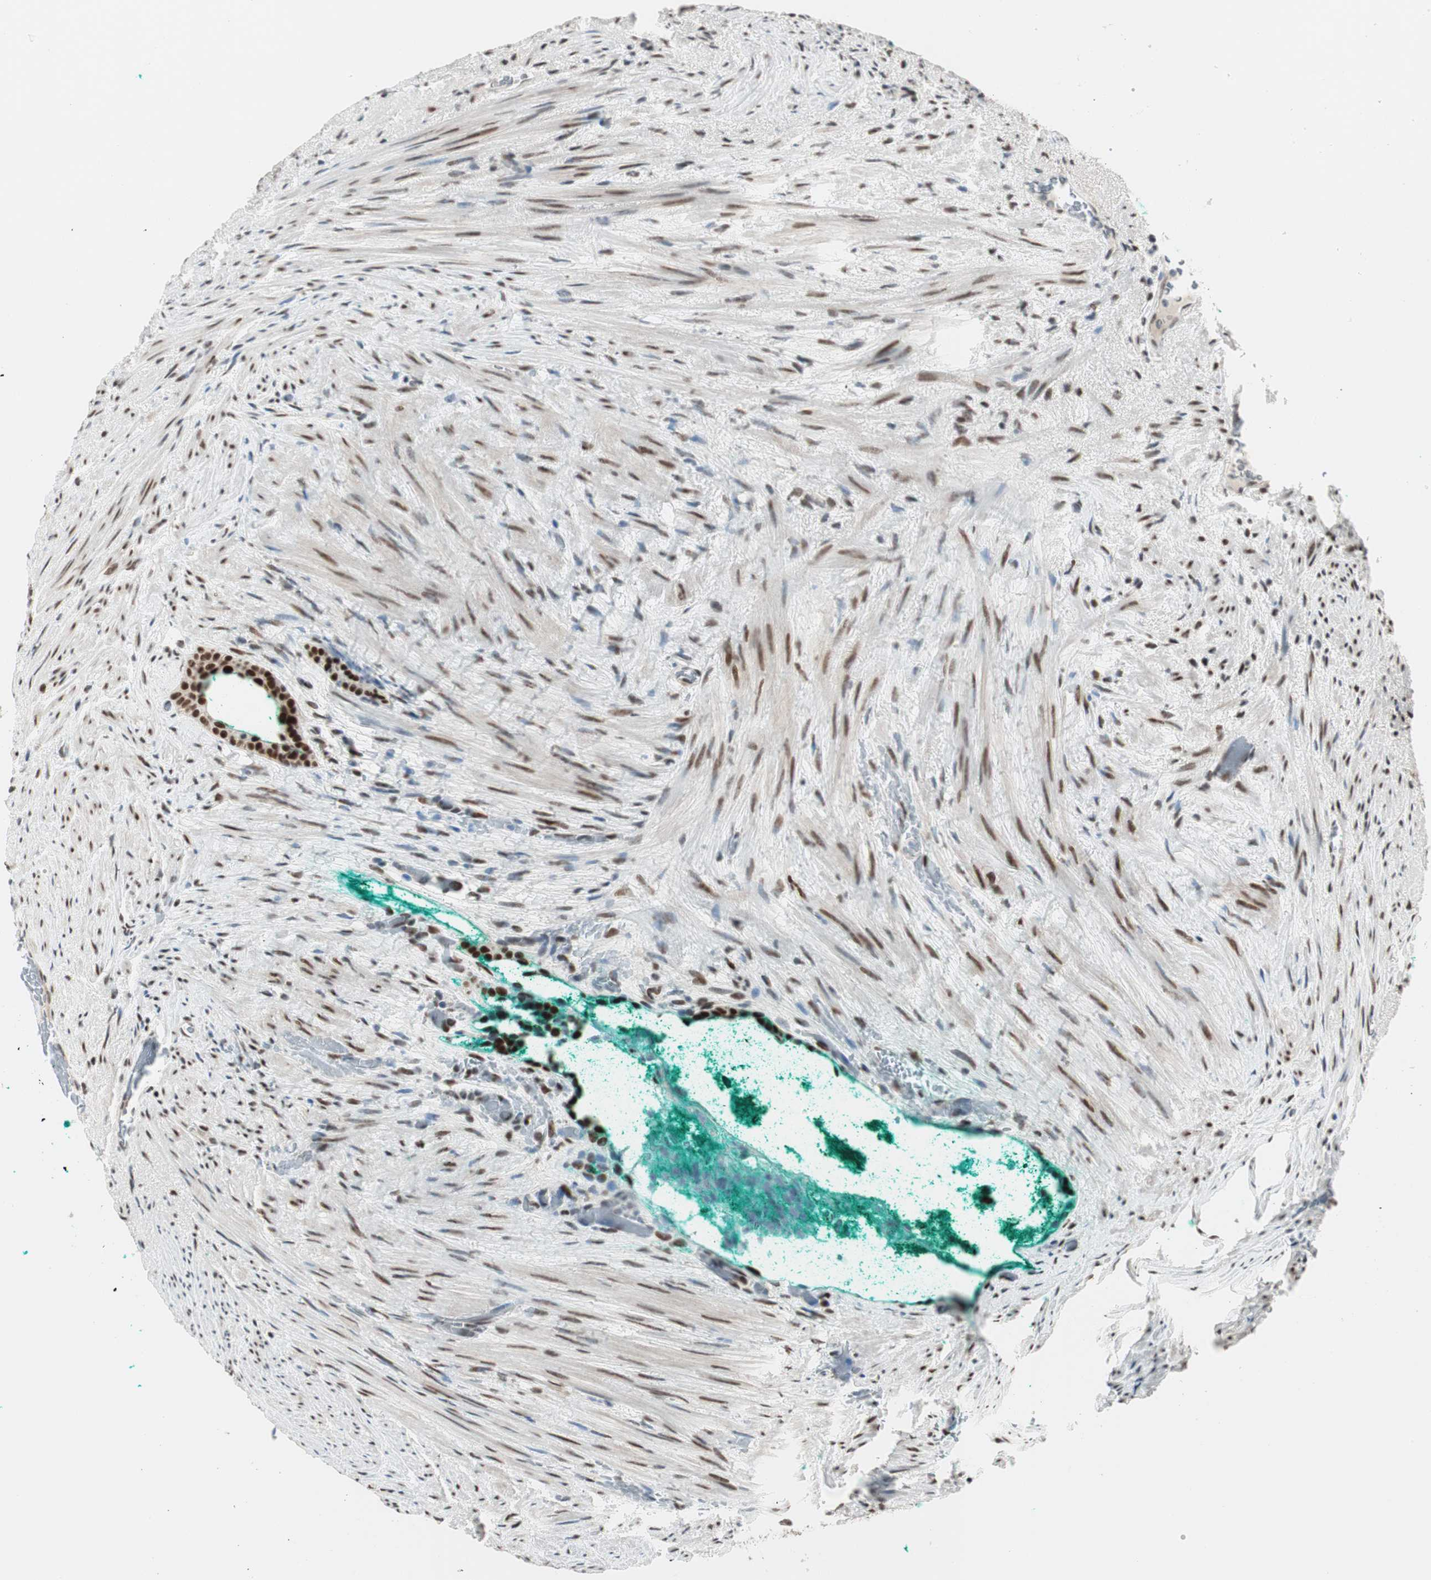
{"staining": {"intensity": "strong", "quantity": ">75%", "location": "nuclear"}, "tissue": "prostate cancer", "cell_type": "Tumor cells", "image_type": "cancer", "snomed": [{"axis": "morphology", "description": "Adenocarcinoma, High grade"}, {"axis": "topography", "description": "Prostate"}], "caption": "A photomicrograph of human prostate cancer stained for a protein reveals strong nuclear brown staining in tumor cells.", "gene": "HEXIM1", "patient": {"sex": "male", "age": 66}}